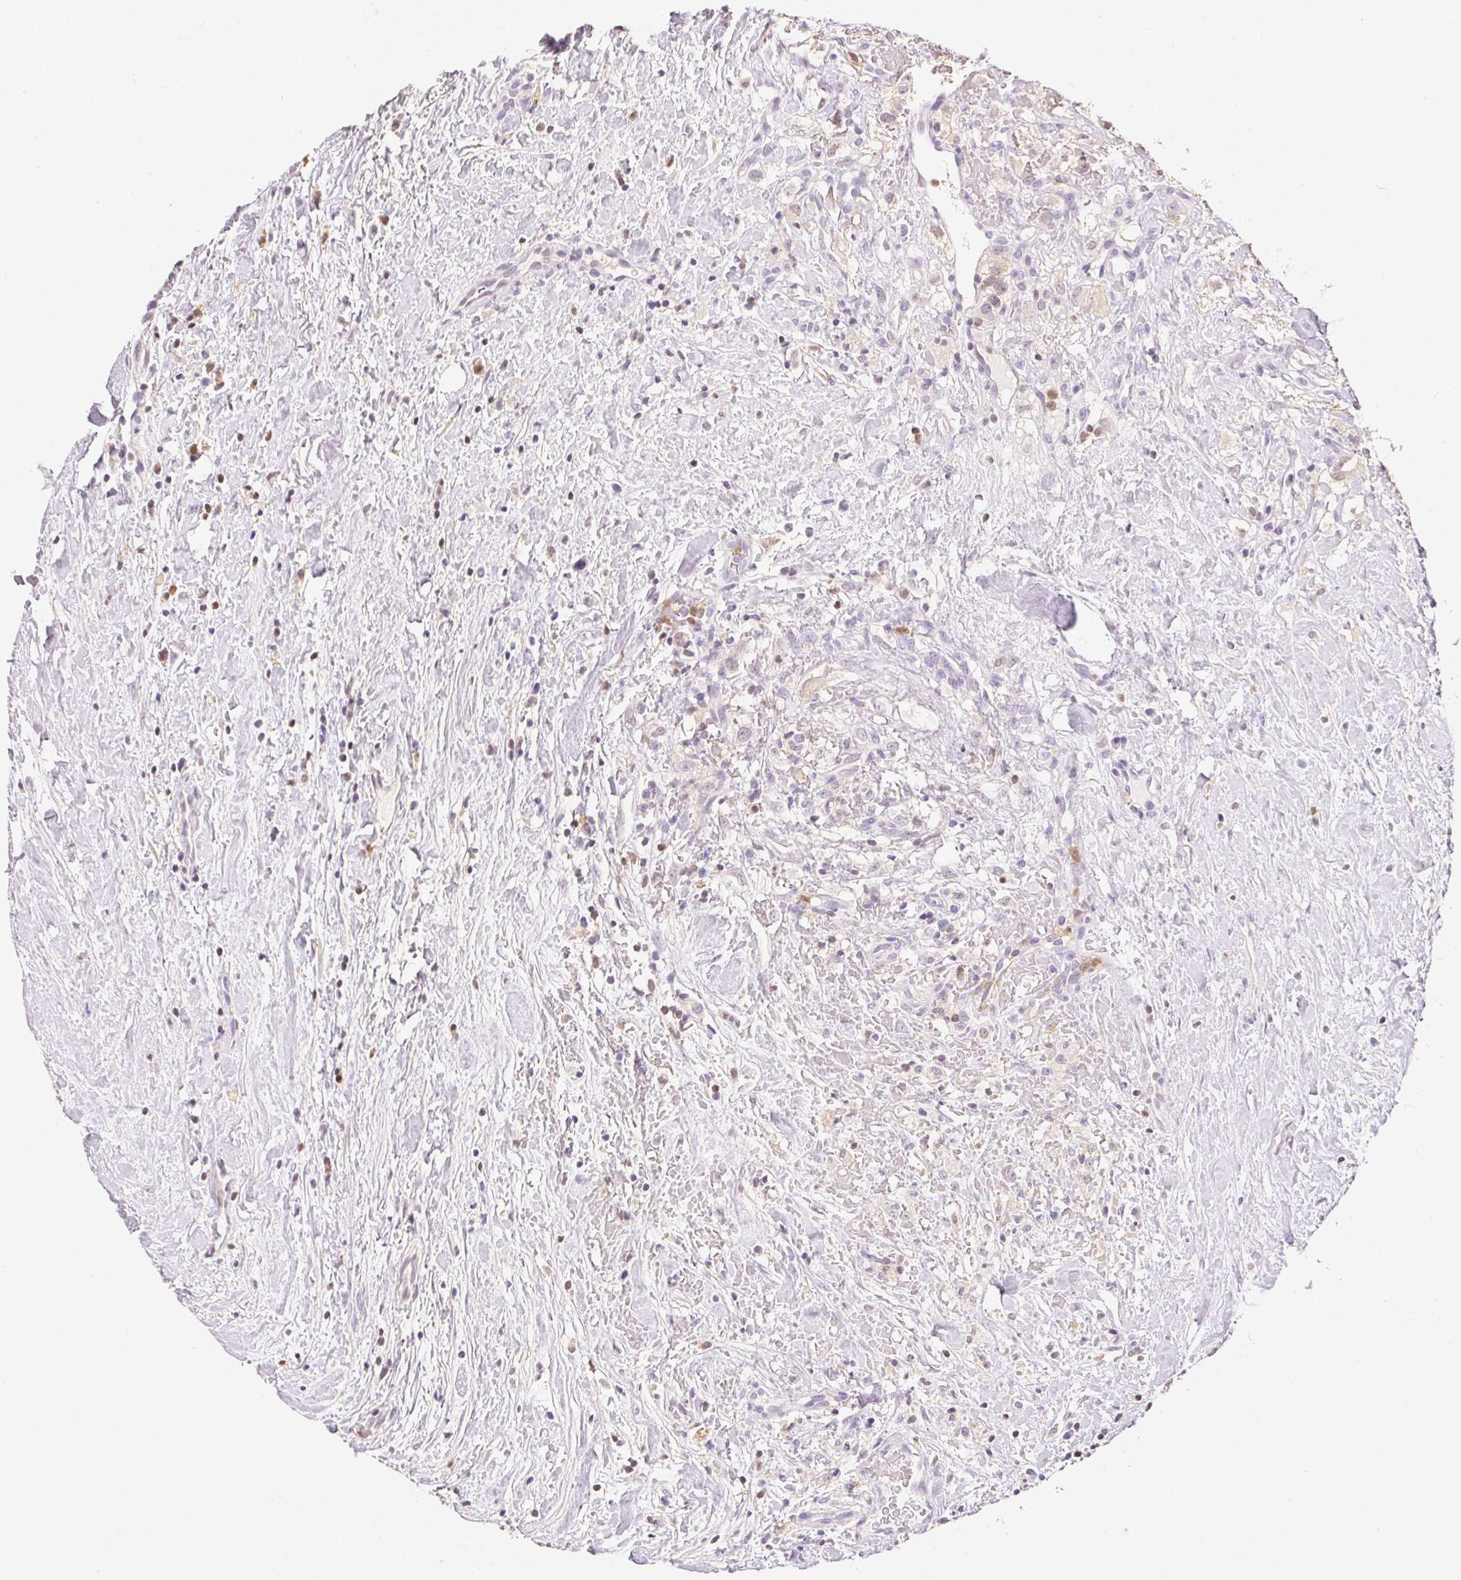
{"staining": {"intensity": "negative", "quantity": "none", "location": "none"}, "tissue": "renal cancer", "cell_type": "Tumor cells", "image_type": "cancer", "snomed": [{"axis": "morphology", "description": "Adenocarcinoma, NOS"}, {"axis": "topography", "description": "Kidney"}], "caption": "High power microscopy photomicrograph of an immunohistochemistry micrograph of adenocarcinoma (renal), revealing no significant expression in tumor cells.", "gene": "S100A3", "patient": {"sex": "male", "age": 59}}